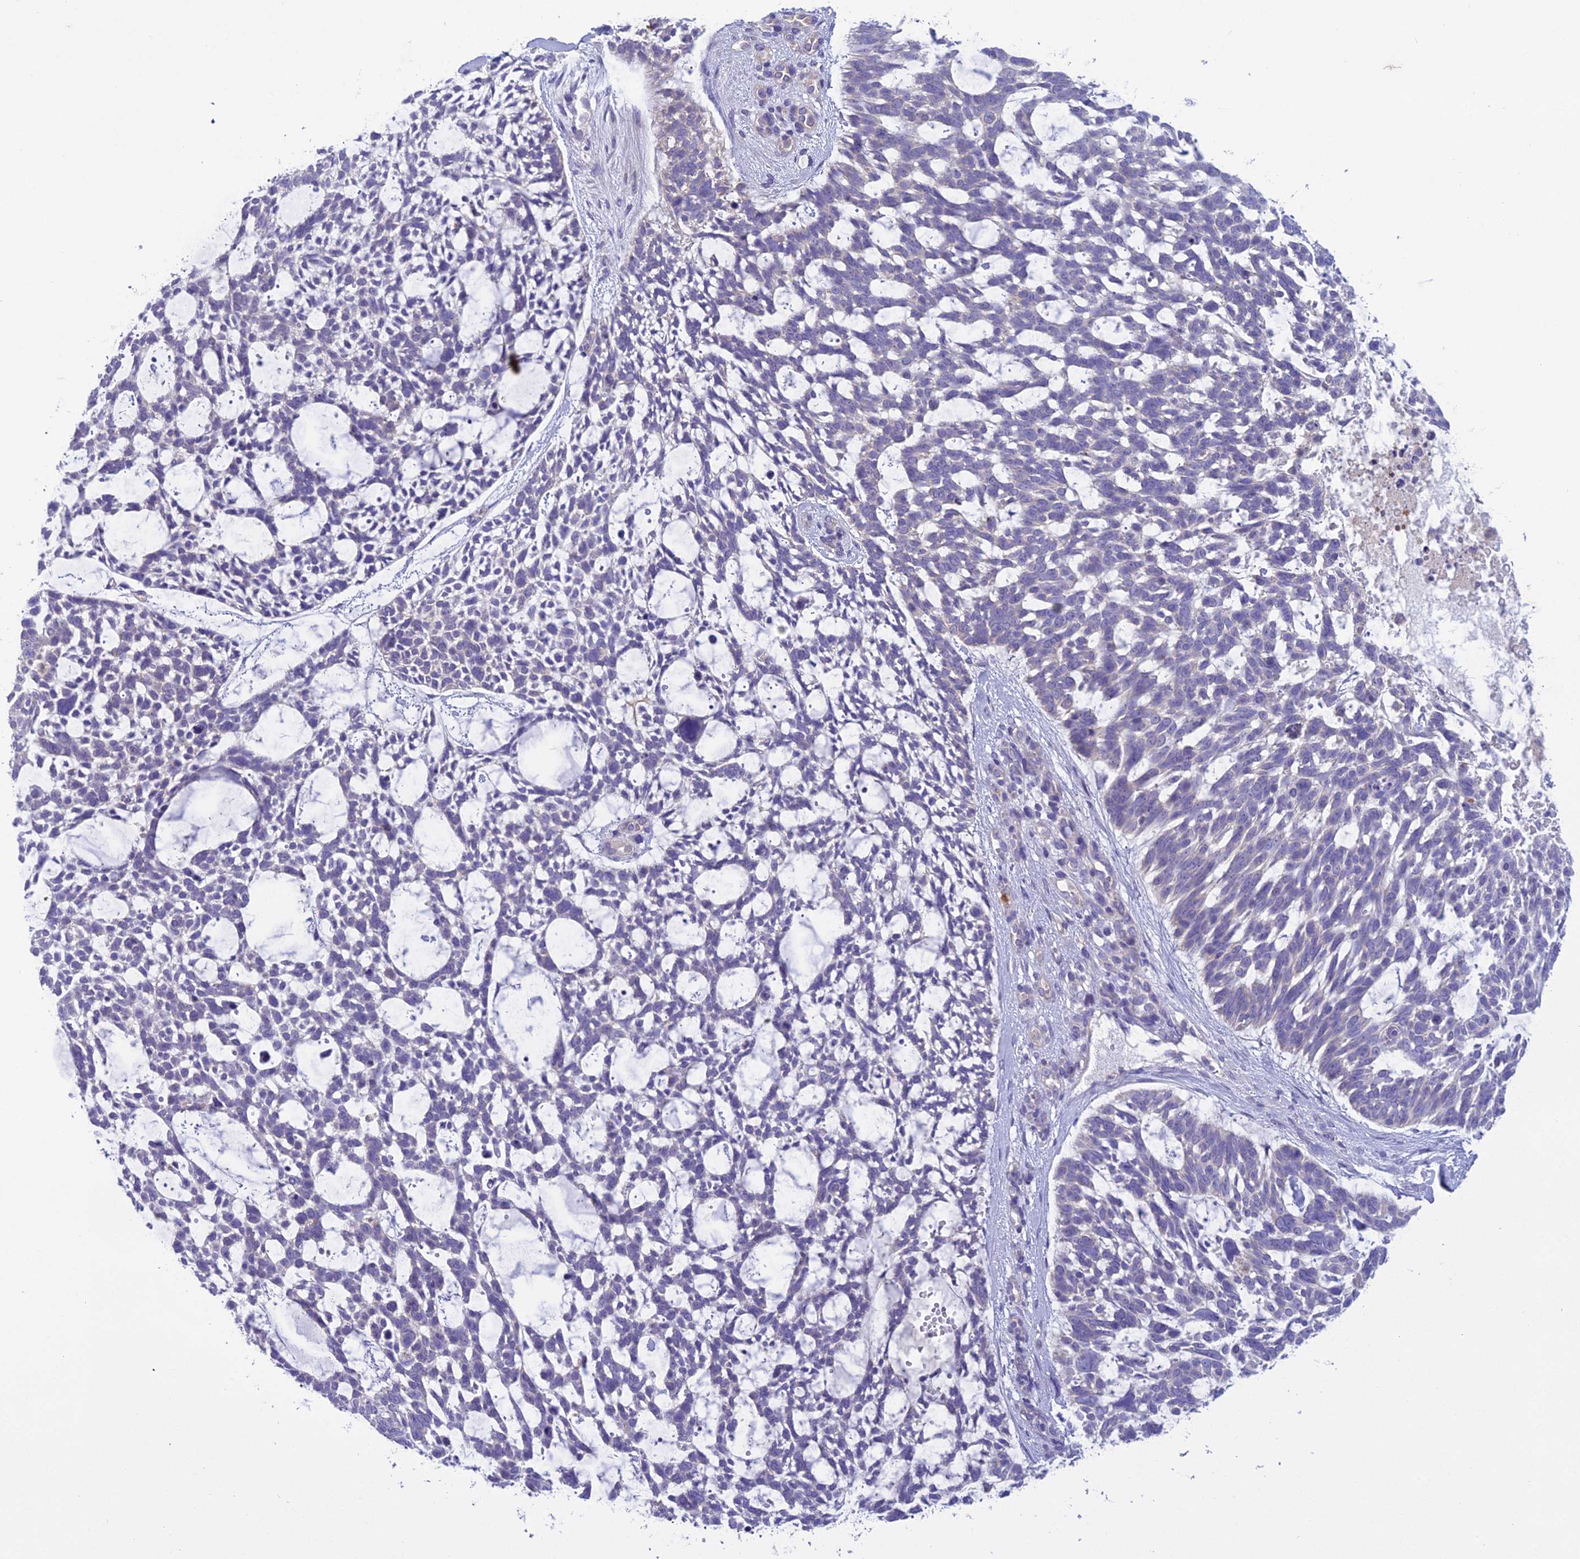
{"staining": {"intensity": "negative", "quantity": "none", "location": "none"}, "tissue": "skin cancer", "cell_type": "Tumor cells", "image_type": "cancer", "snomed": [{"axis": "morphology", "description": "Basal cell carcinoma"}, {"axis": "topography", "description": "Skin"}], "caption": "Immunohistochemistry (IHC) histopathology image of skin basal cell carcinoma stained for a protein (brown), which demonstrates no staining in tumor cells.", "gene": "SCRT1", "patient": {"sex": "male", "age": 88}}